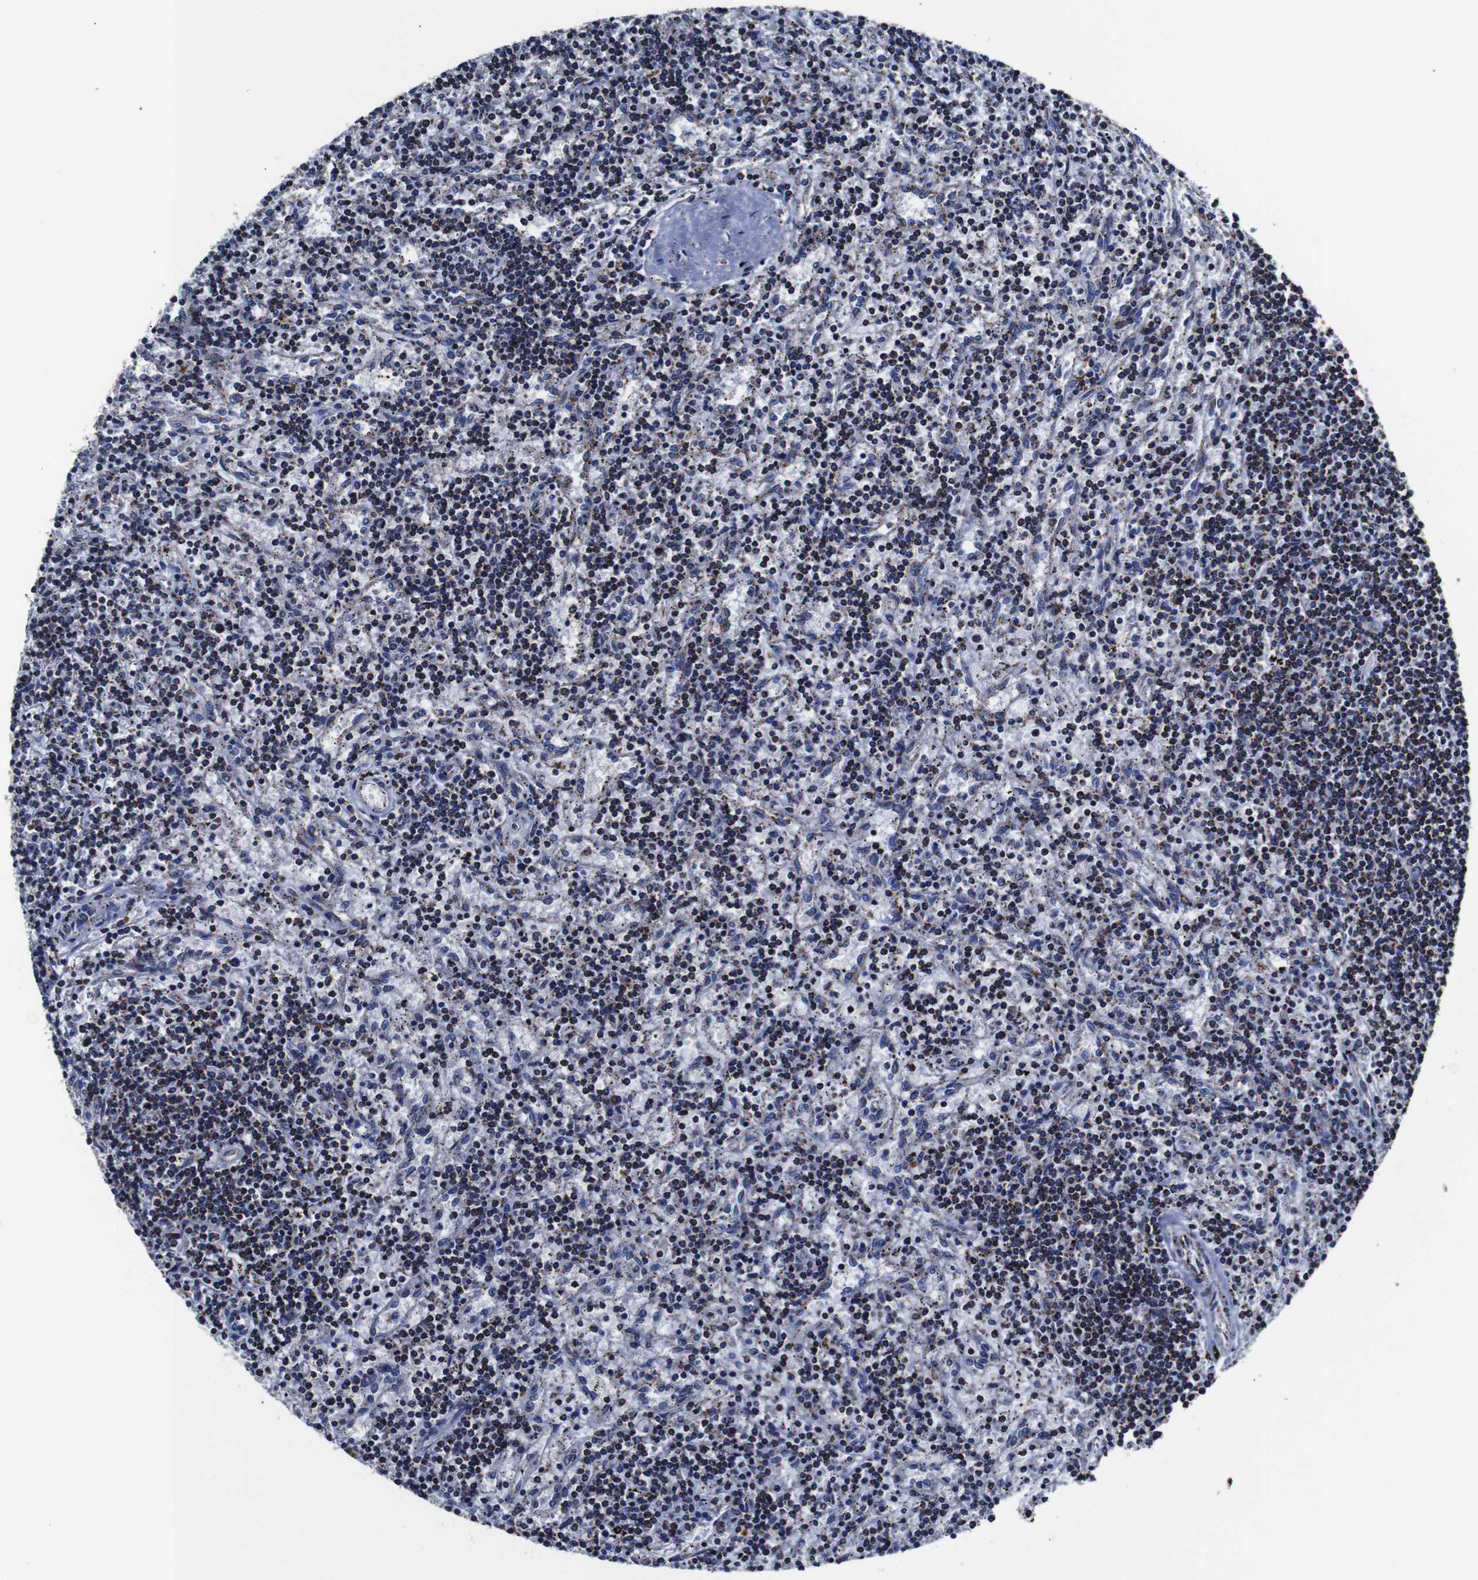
{"staining": {"intensity": "moderate", "quantity": "25%-75%", "location": "cytoplasmic/membranous"}, "tissue": "lymphoma", "cell_type": "Tumor cells", "image_type": "cancer", "snomed": [{"axis": "morphology", "description": "Malignant lymphoma, non-Hodgkin's type, Low grade"}, {"axis": "topography", "description": "Spleen"}], "caption": "About 25%-75% of tumor cells in human lymphoma exhibit moderate cytoplasmic/membranous protein positivity as visualized by brown immunohistochemical staining.", "gene": "FKBP9", "patient": {"sex": "male", "age": 76}}